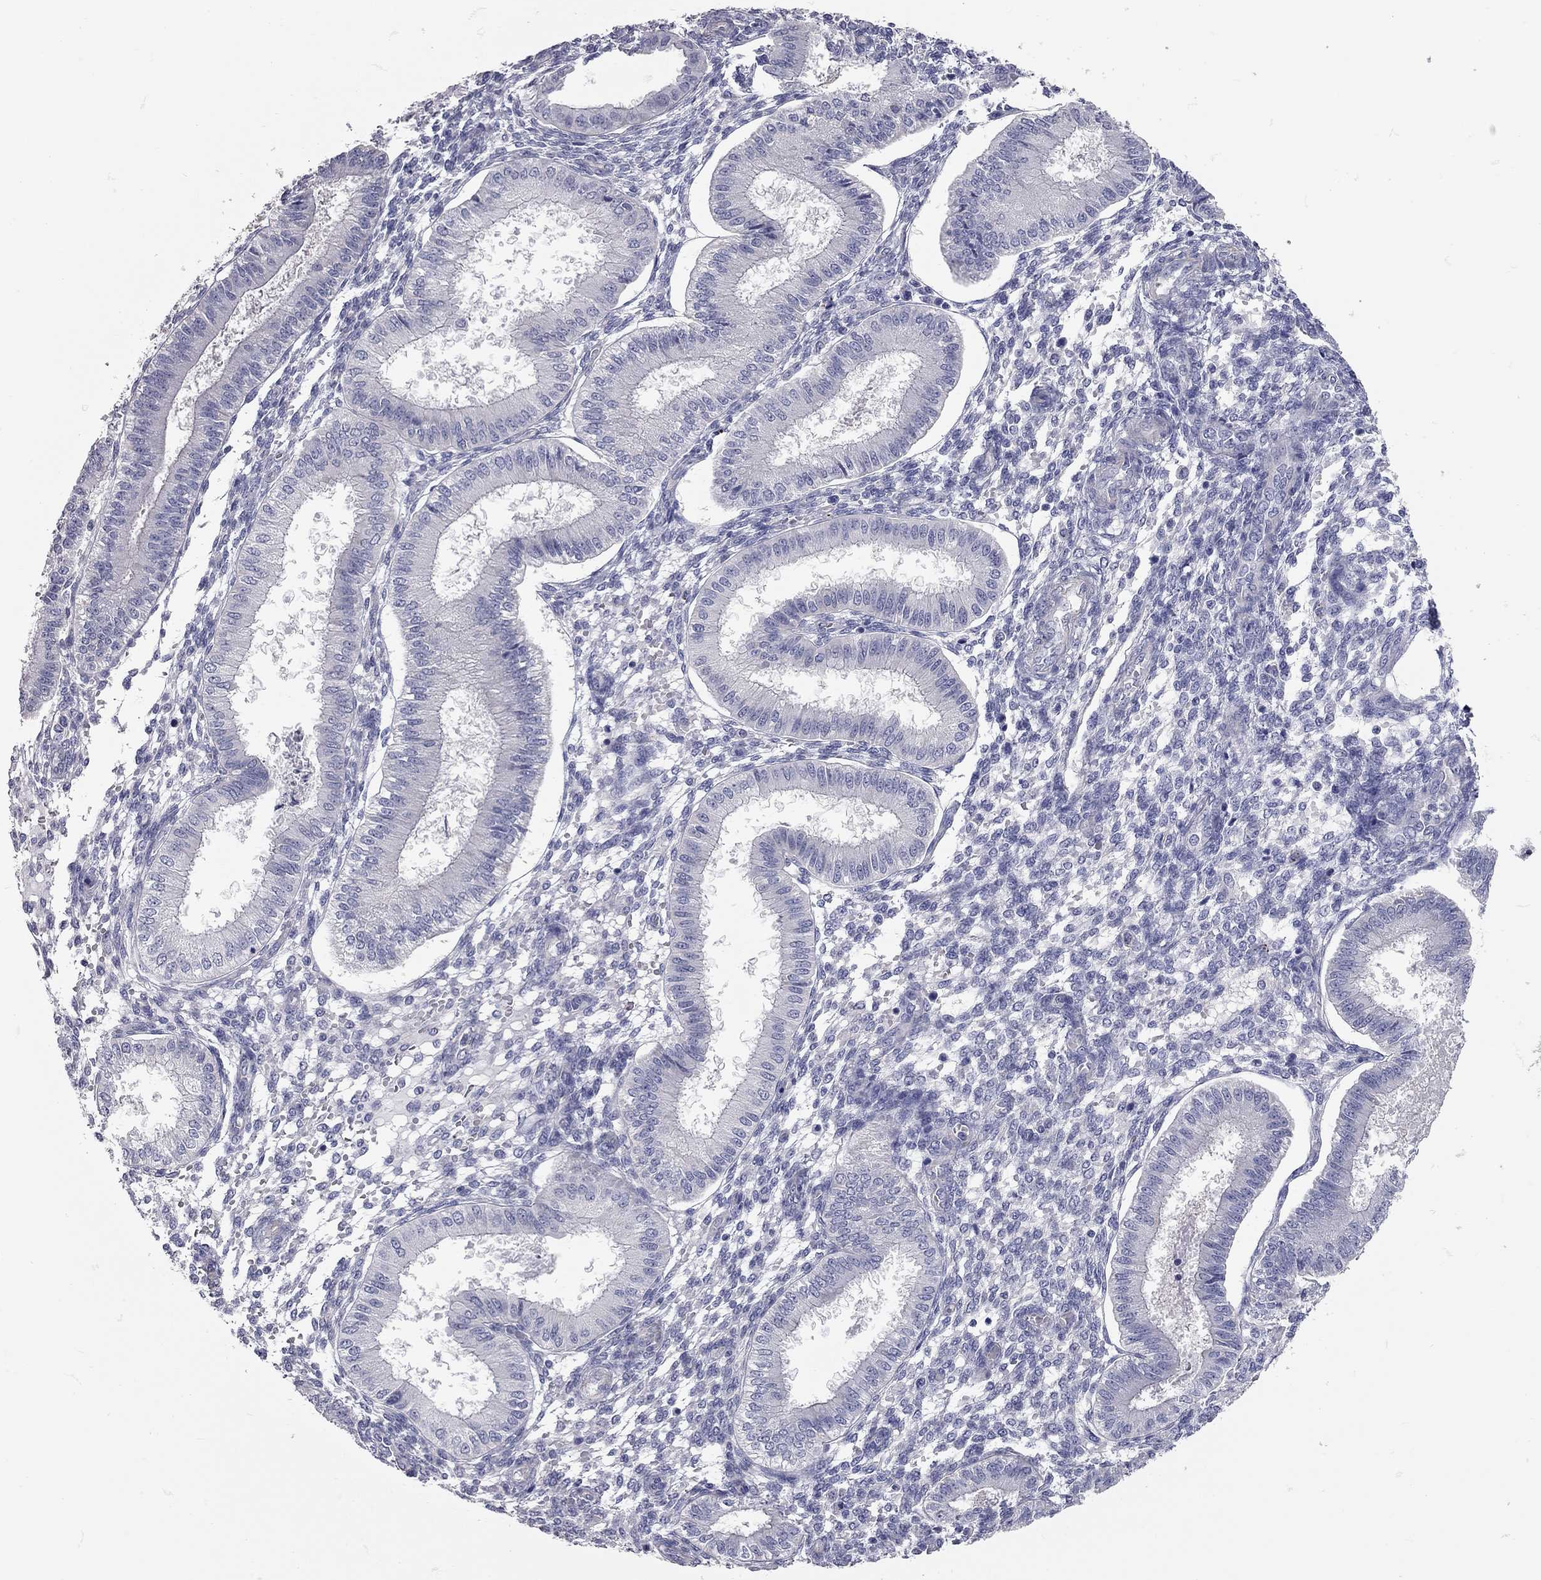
{"staining": {"intensity": "negative", "quantity": "none", "location": "none"}, "tissue": "endometrium", "cell_type": "Cells in endometrial stroma", "image_type": "normal", "snomed": [{"axis": "morphology", "description": "Normal tissue, NOS"}, {"axis": "topography", "description": "Endometrium"}], "caption": "Cells in endometrial stroma are negative for brown protein staining in unremarkable endometrium.", "gene": "C10orf90", "patient": {"sex": "female", "age": 43}}